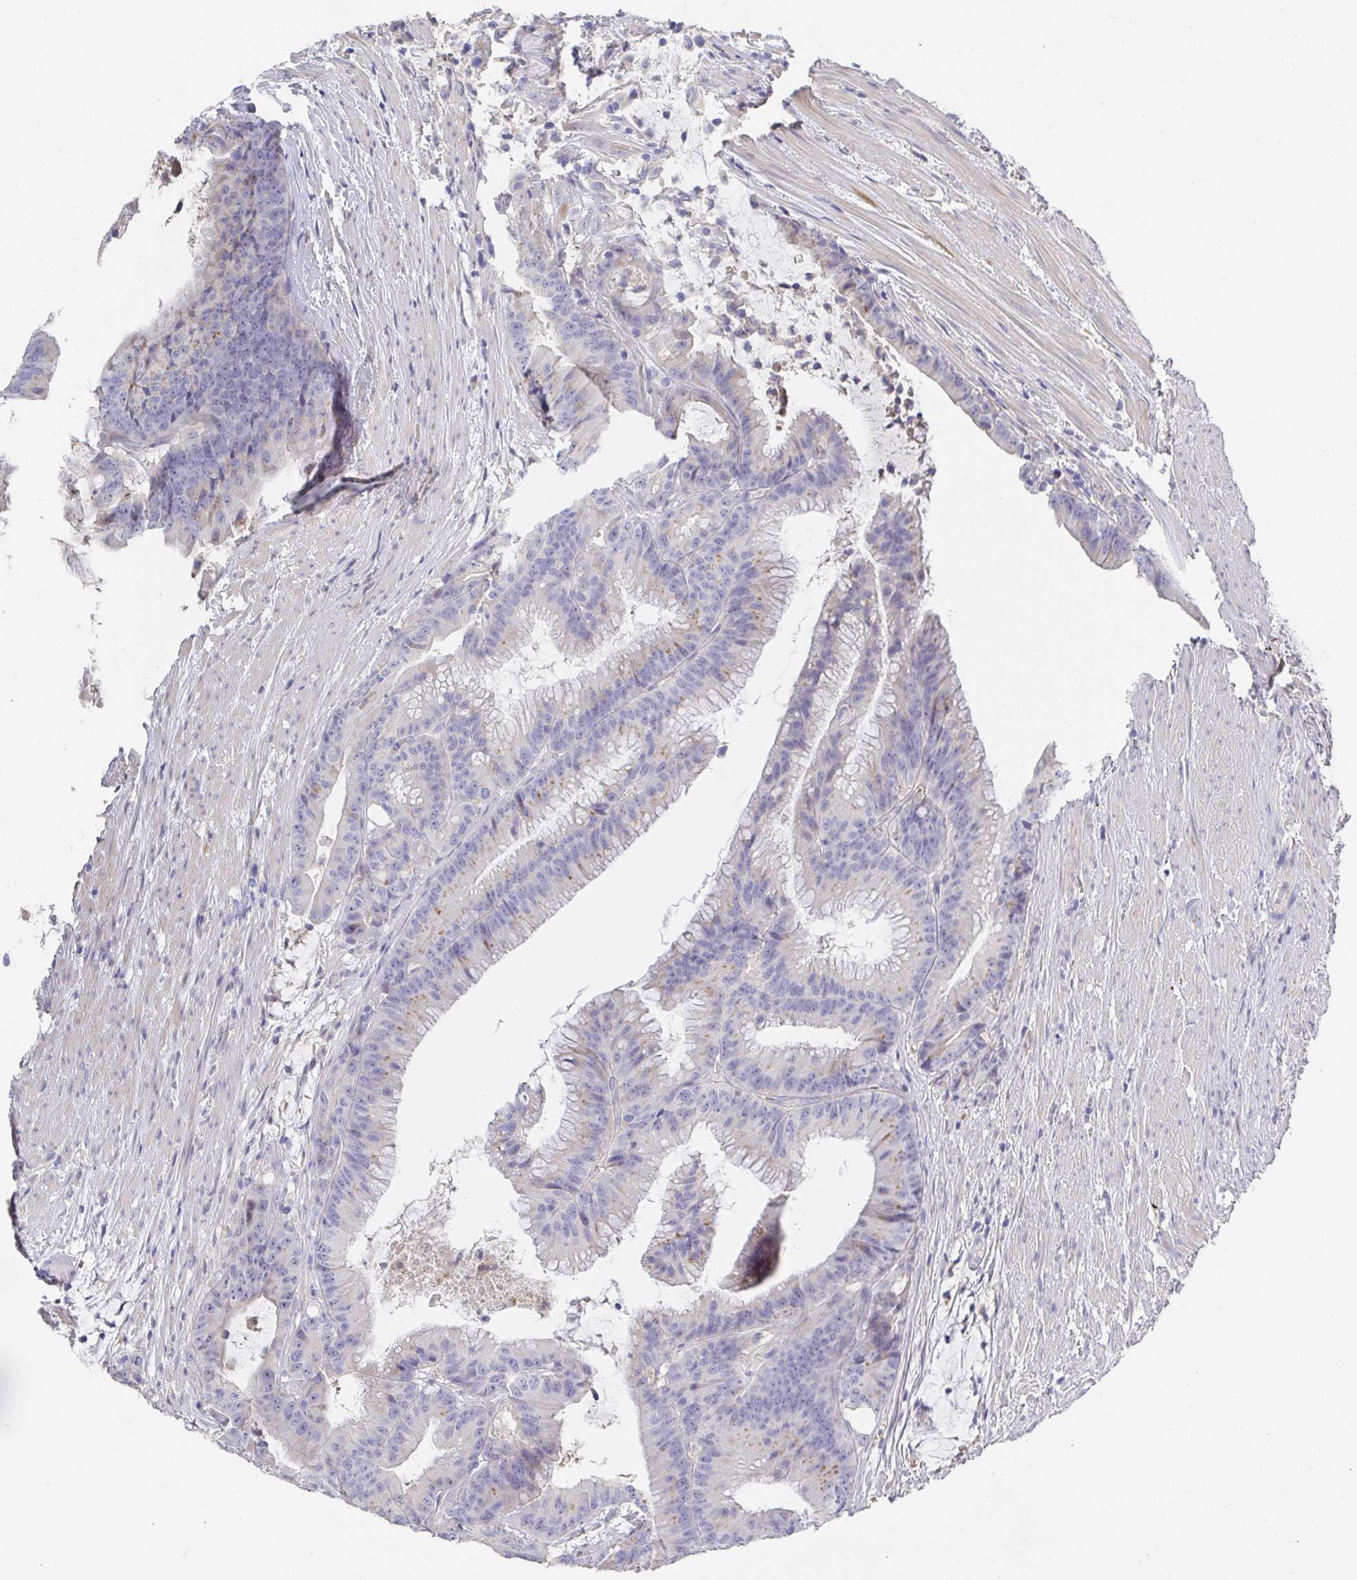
{"staining": {"intensity": "weak", "quantity": "<25%", "location": "cytoplasmic/membranous"}, "tissue": "colorectal cancer", "cell_type": "Tumor cells", "image_type": "cancer", "snomed": [{"axis": "morphology", "description": "Adenocarcinoma, NOS"}, {"axis": "topography", "description": "Colon"}], "caption": "This is an IHC photomicrograph of human colorectal cancer. There is no expression in tumor cells.", "gene": "ANO5", "patient": {"sex": "female", "age": 78}}